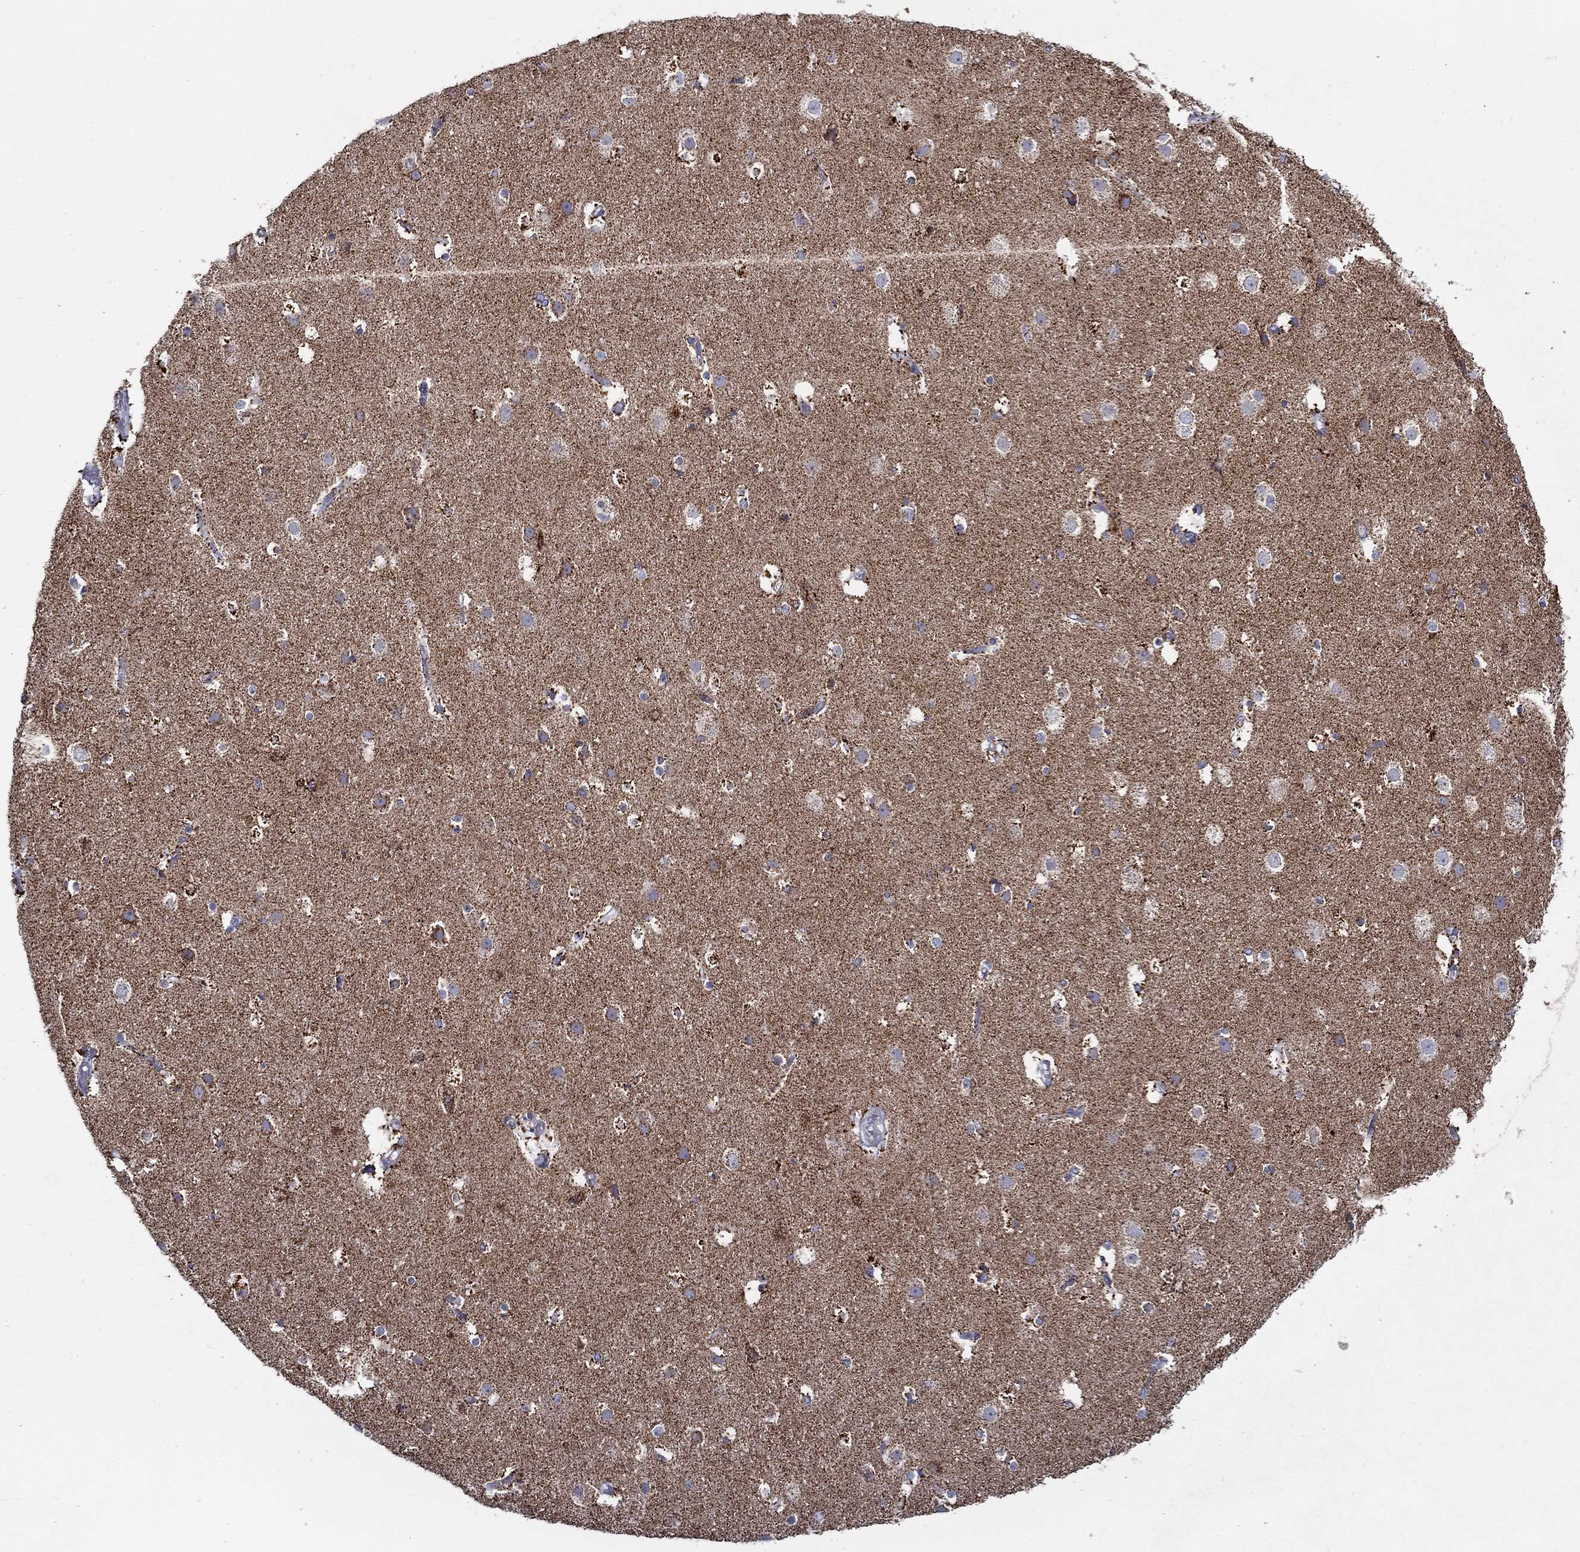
{"staining": {"intensity": "negative", "quantity": "none", "location": "none"}, "tissue": "cerebral cortex", "cell_type": "Endothelial cells", "image_type": "normal", "snomed": [{"axis": "morphology", "description": "Normal tissue, NOS"}, {"axis": "topography", "description": "Cerebral cortex"}], "caption": "Human cerebral cortex stained for a protein using immunohistochemistry reveals no staining in endothelial cells.", "gene": "SFXN1", "patient": {"sex": "female", "age": 52}}